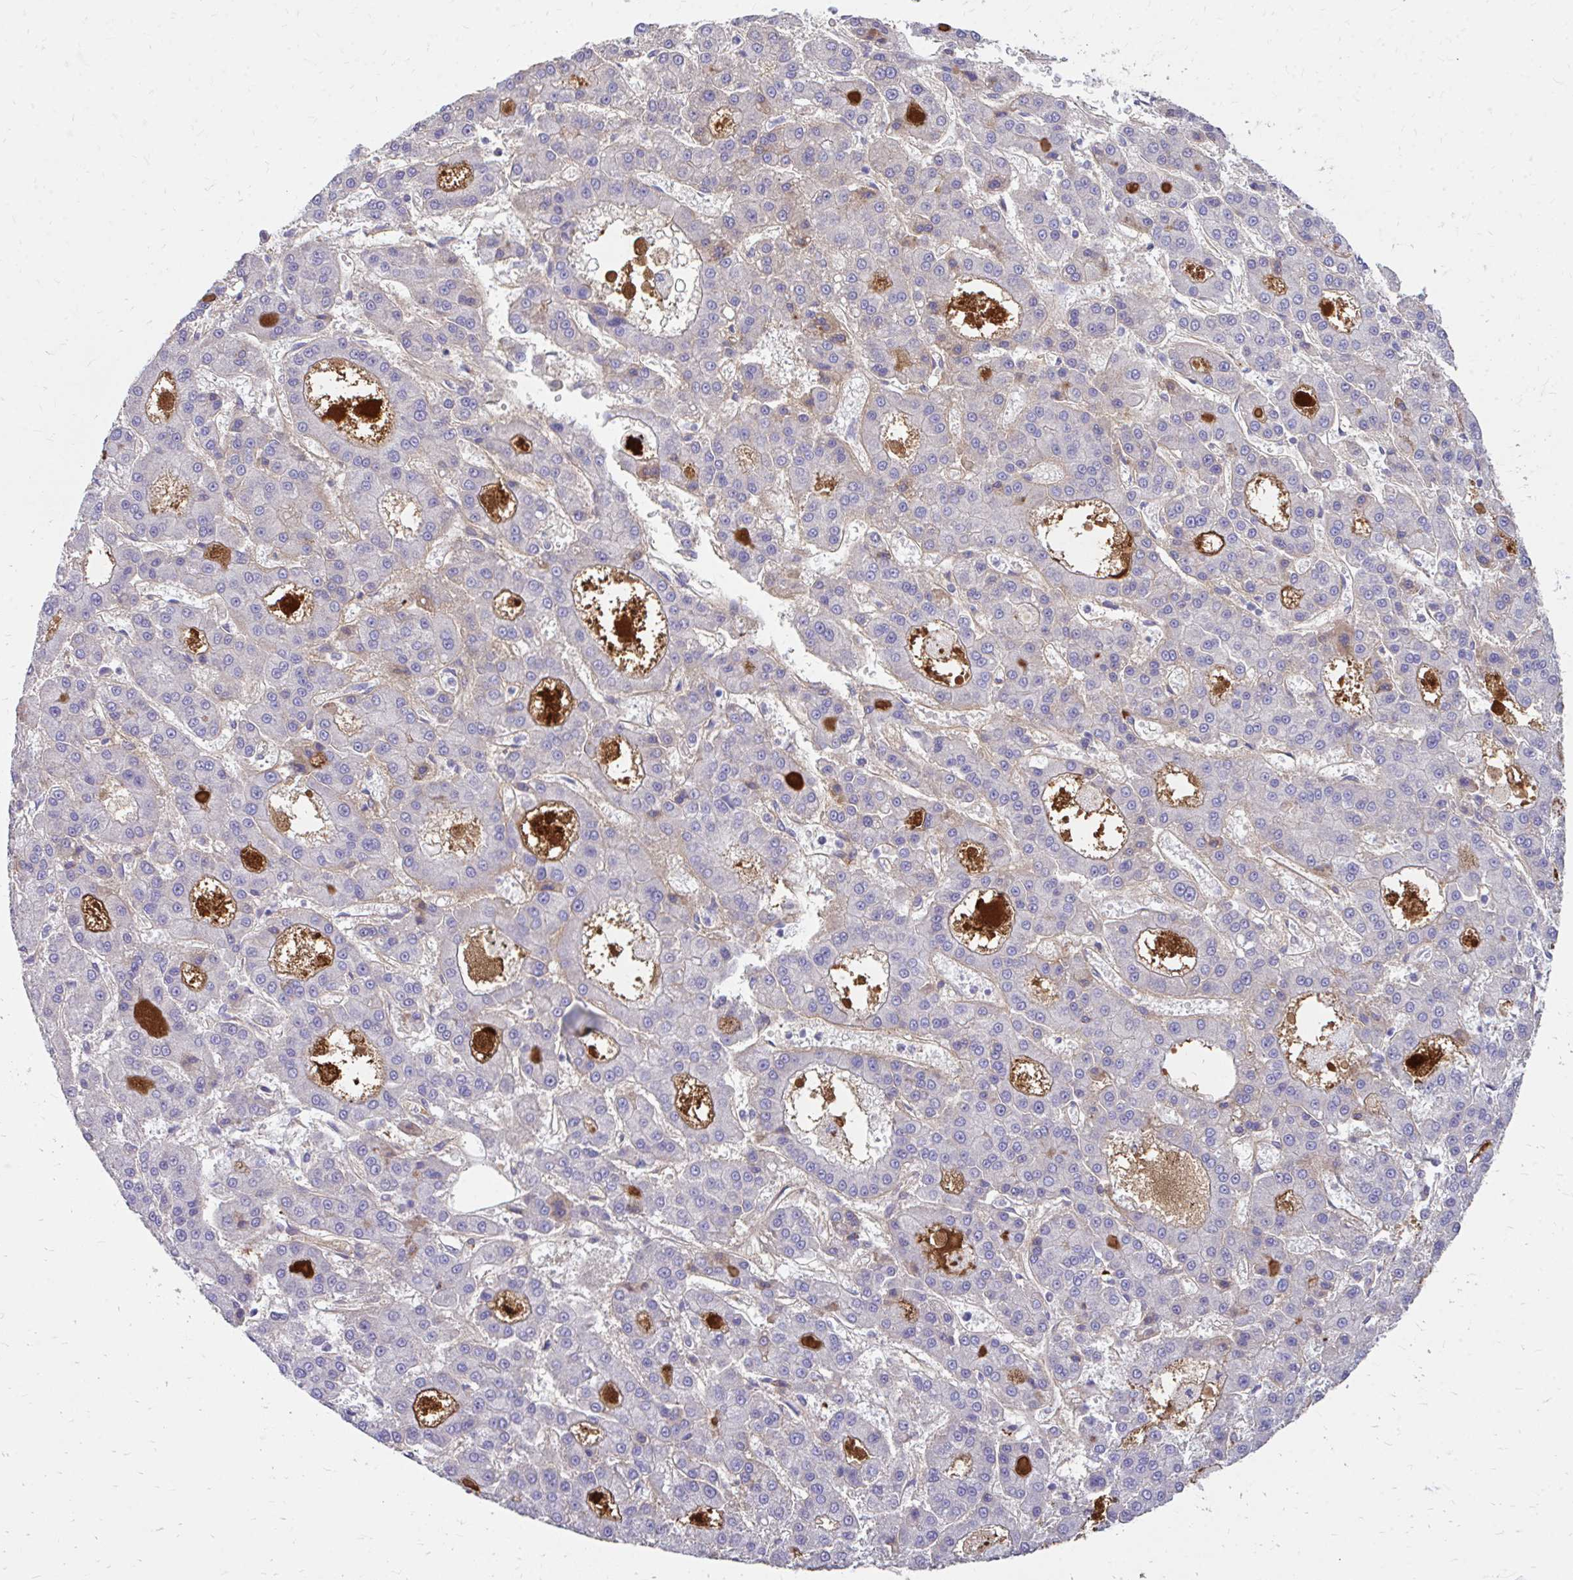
{"staining": {"intensity": "negative", "quantity": "none", "location": "none"}, "tissue": "liver cancer", "cell_type": "Tumor cells", "image_type": "cancer", "snomed": [{"axis": "morphology", "description": "Carcinoma, Hepatocellular, NOS"}, {"axis": "topography", "description": "Liver"}], "caption": "Tumor cells show no significant positivity in liver cancer.", "gene": "CFH", "patient": {"sex": "male", "age": 70}}